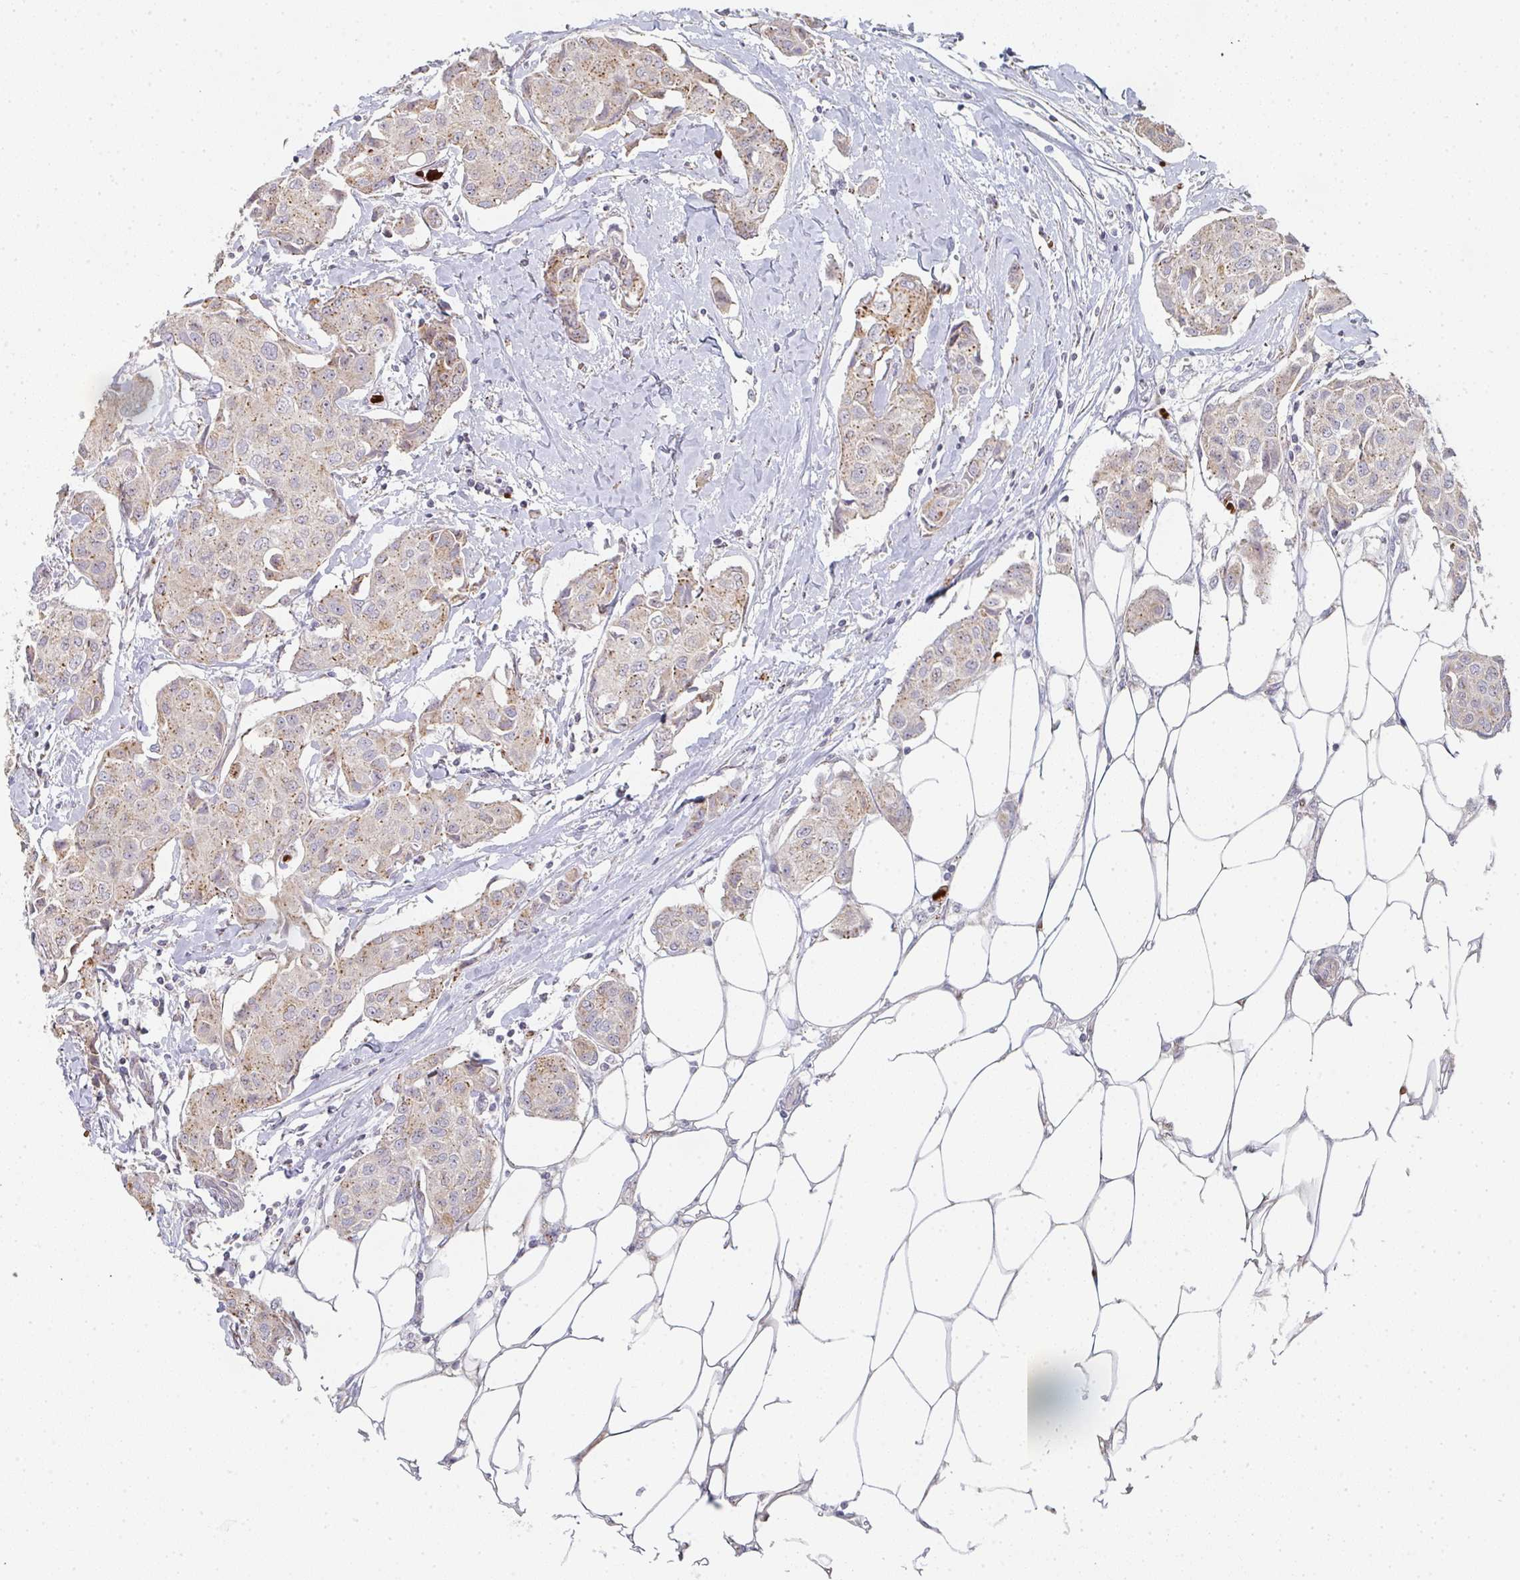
{"staining": {"intensity": "moderate", "quantity": ">75%", "location": "cytoplasmic/membranous"}, "tissue": "breast cancer", "cell_type": "Tumor cells", "image_type": "cancer", "snomed": [{"axis": "morphology", "description": "Duct carcinoma"}, {"axis": "topography", "description": "Breast"}, {"axis": "topography", "description": "Lymph node"}], "caption": "IHC image of neoplastic tissue: human breast intraductal carcinoma stained using immunohistochemistry displays medium levels of moderate protein expression localized specifically in the cytoplasmic/membranous of tumor cells, appearing as a cytoplasmic/membranous brown color.", "gene": "ZNF526", "patient": {"sex": "female", "age": 80}}